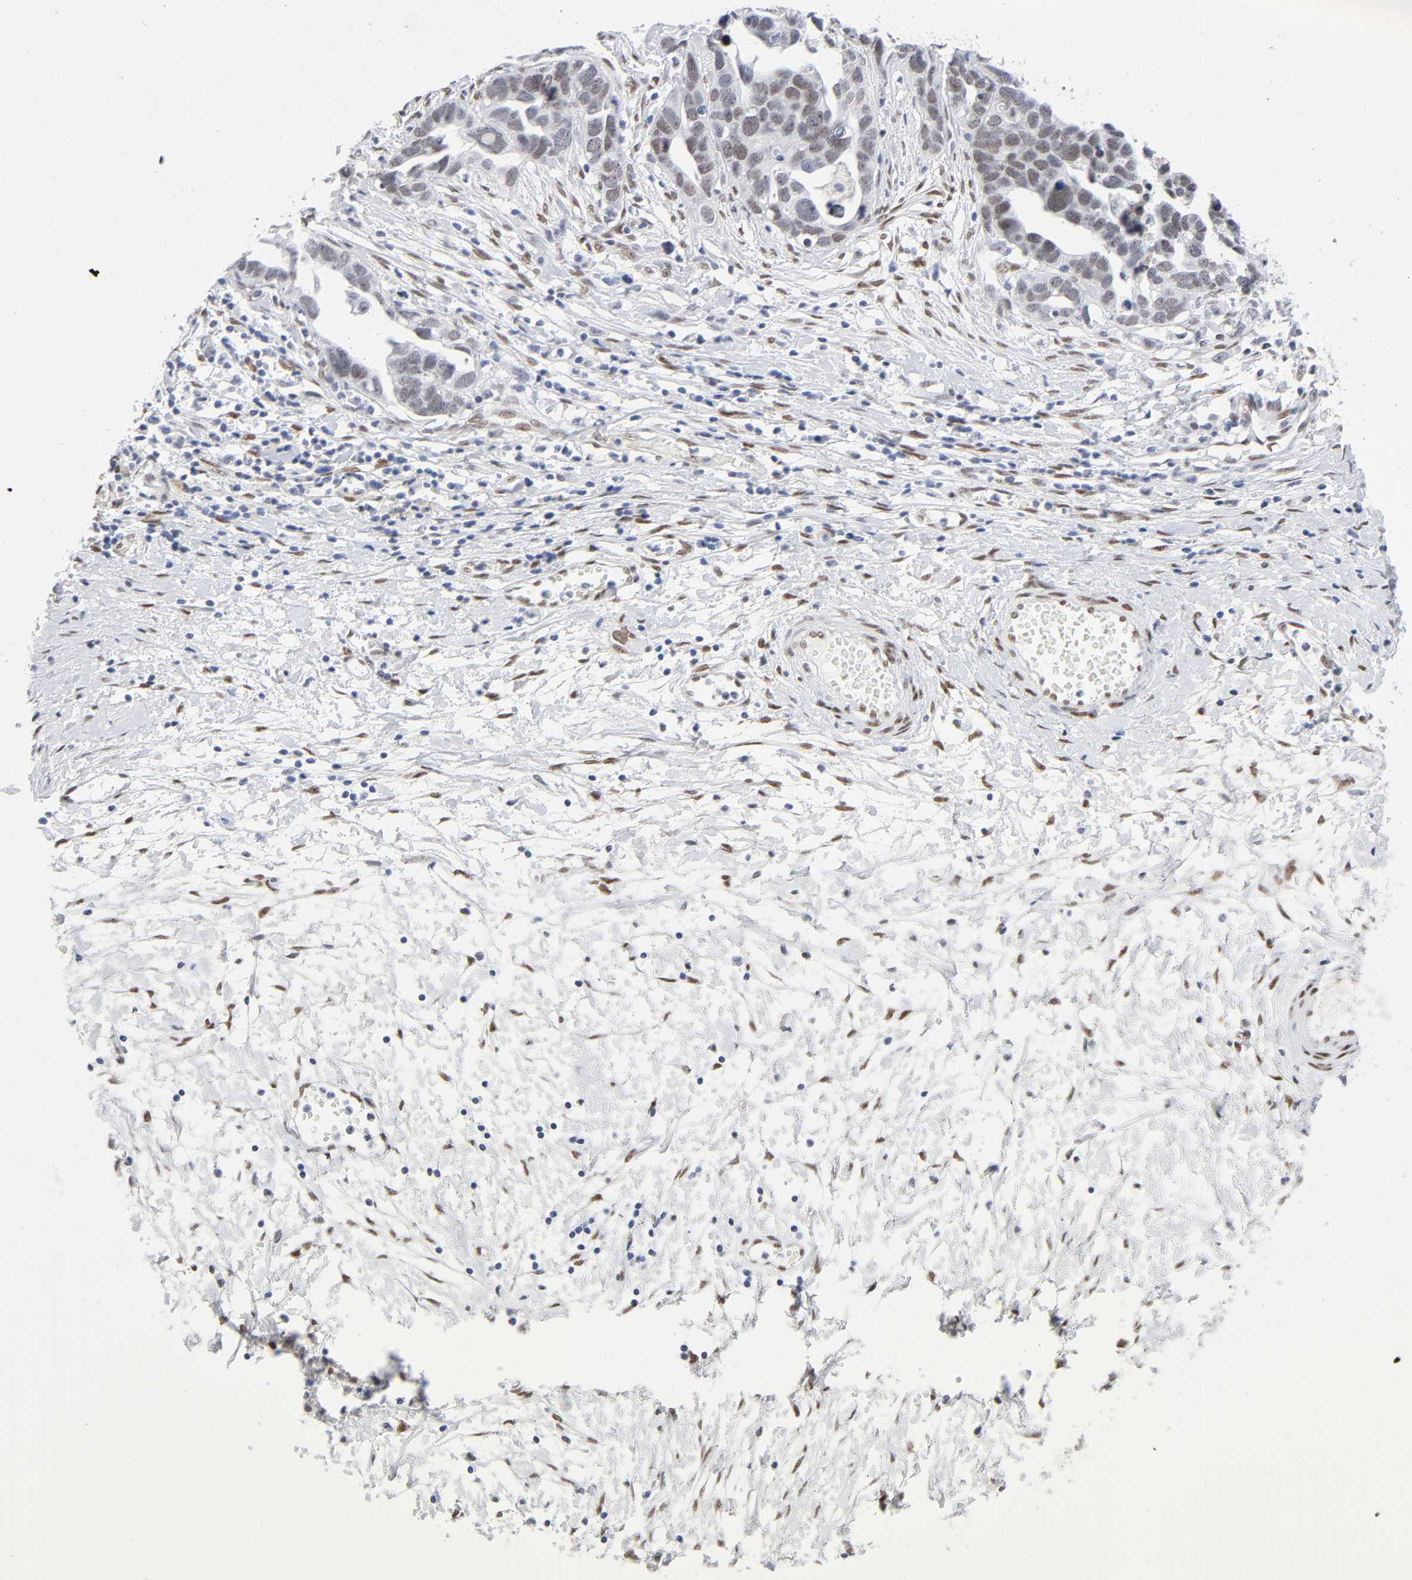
{"staining": {"intensity": "moderate", "quantity": ">75%", "location": "nuclear"}, "tissue": "ovarian cancer", "cell_type": "Tumor cells", "image_type": "cancer", "snomed": [{"axis": "morphology", "description": "Cystadenocarcinoma, serous, NOS"}, {"axis": "topography", "description": "Ovary"}], "caption": "Immunohistochemistry image of ovarian cancer (serous cystadenocarcinoma) stained for a protein (brown), which shows medium levels of moderate nuclear staining in about >75% of tumor cells.", "gene": "NFIC", "patient": {"sex": "female", "age": 54}}